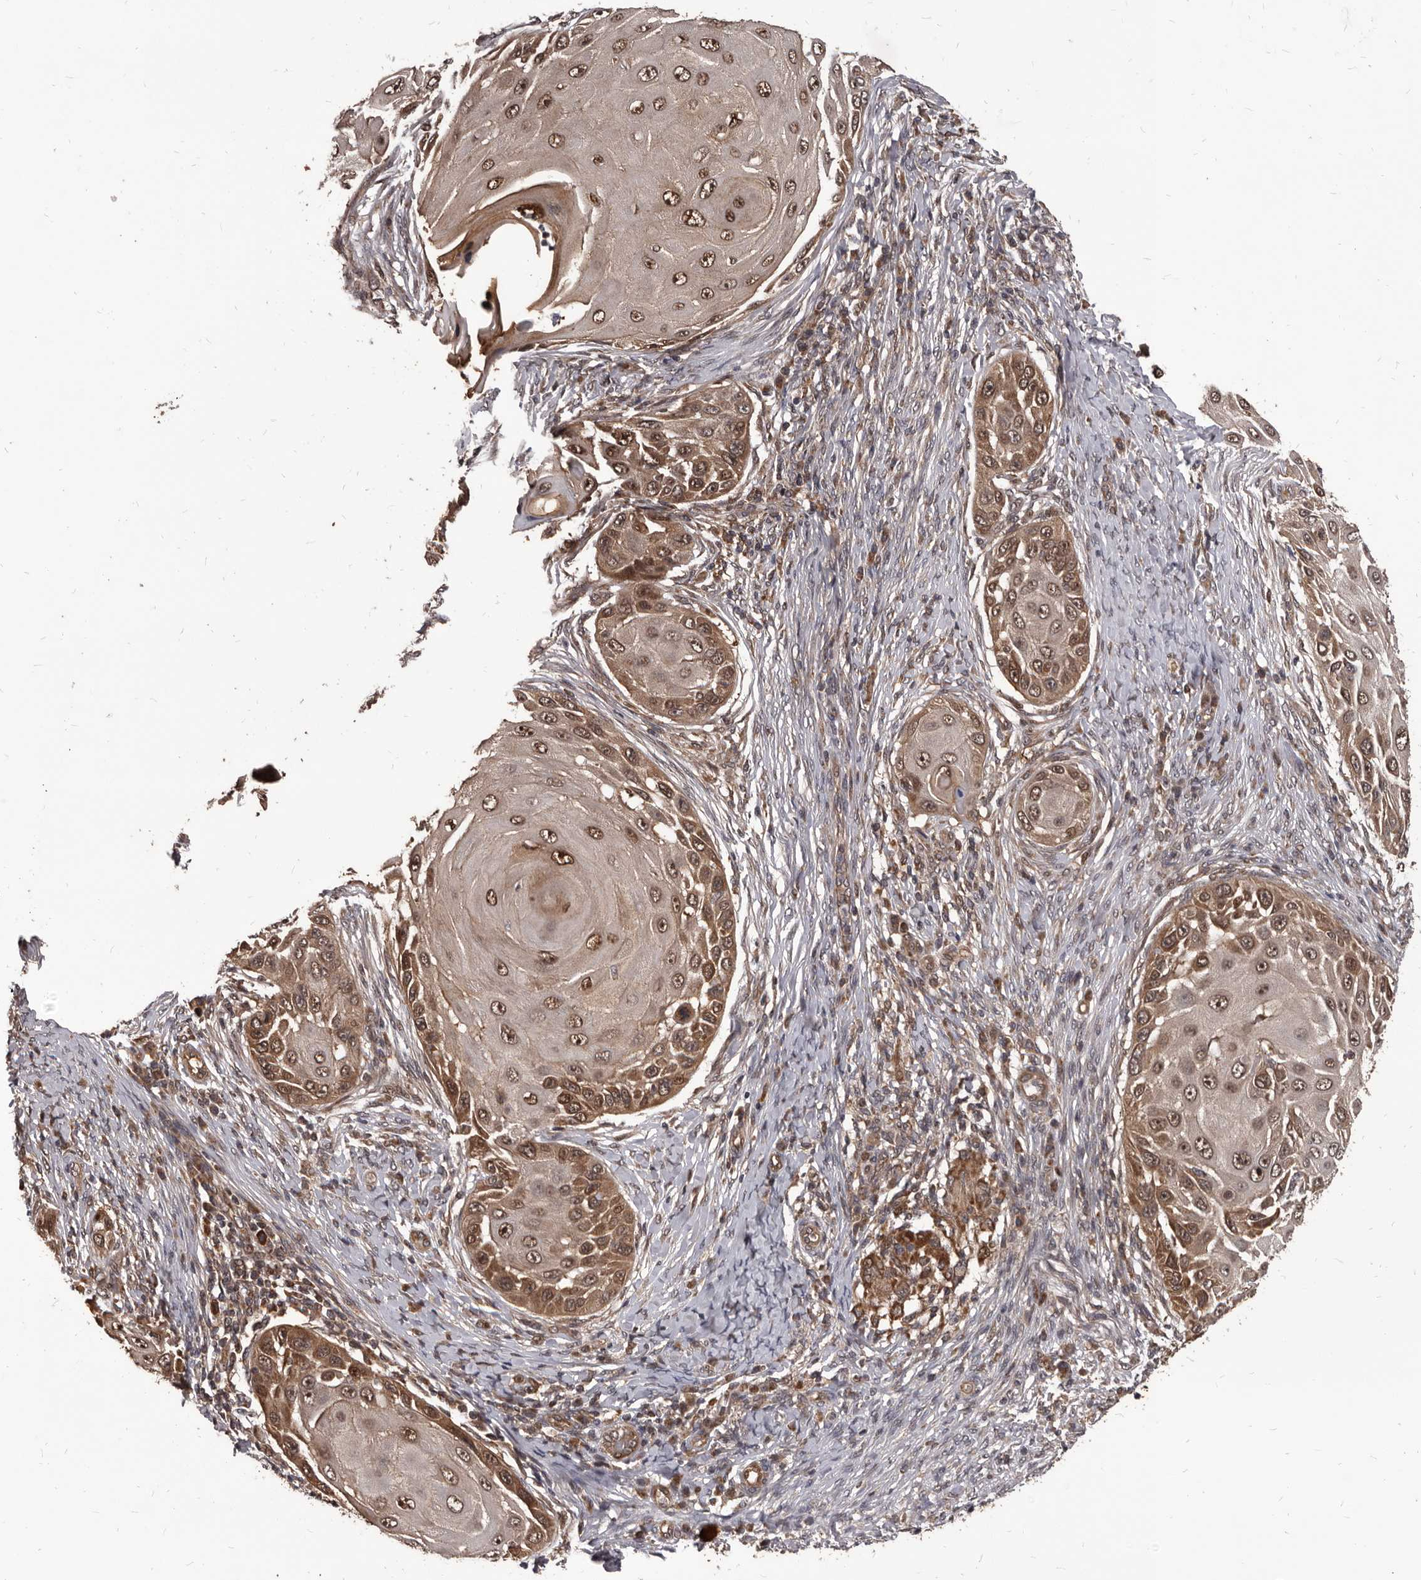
{"staining": {"intensity": "moderate", "quantity": ">75%", "location": "cytoplasmic/membranous,nuclear"}, "tissue": "skin cancer", "cell_type": "Tumor cells", "image_type": "cancer", "snomed": [{"axis": "morphology", "description": "Squamous cell carcinoma, NOS"}, {"axis": "topography", "description": "Skin"}], "caption": "The micrograph demonstrates a brown stain indicating the presence of a protein in the cytoplasmic/membranous and nuclear of tumor cells in skin cancer.", "gene": "MAP3K14", "patient": {"sex": "female", "age": 44}}